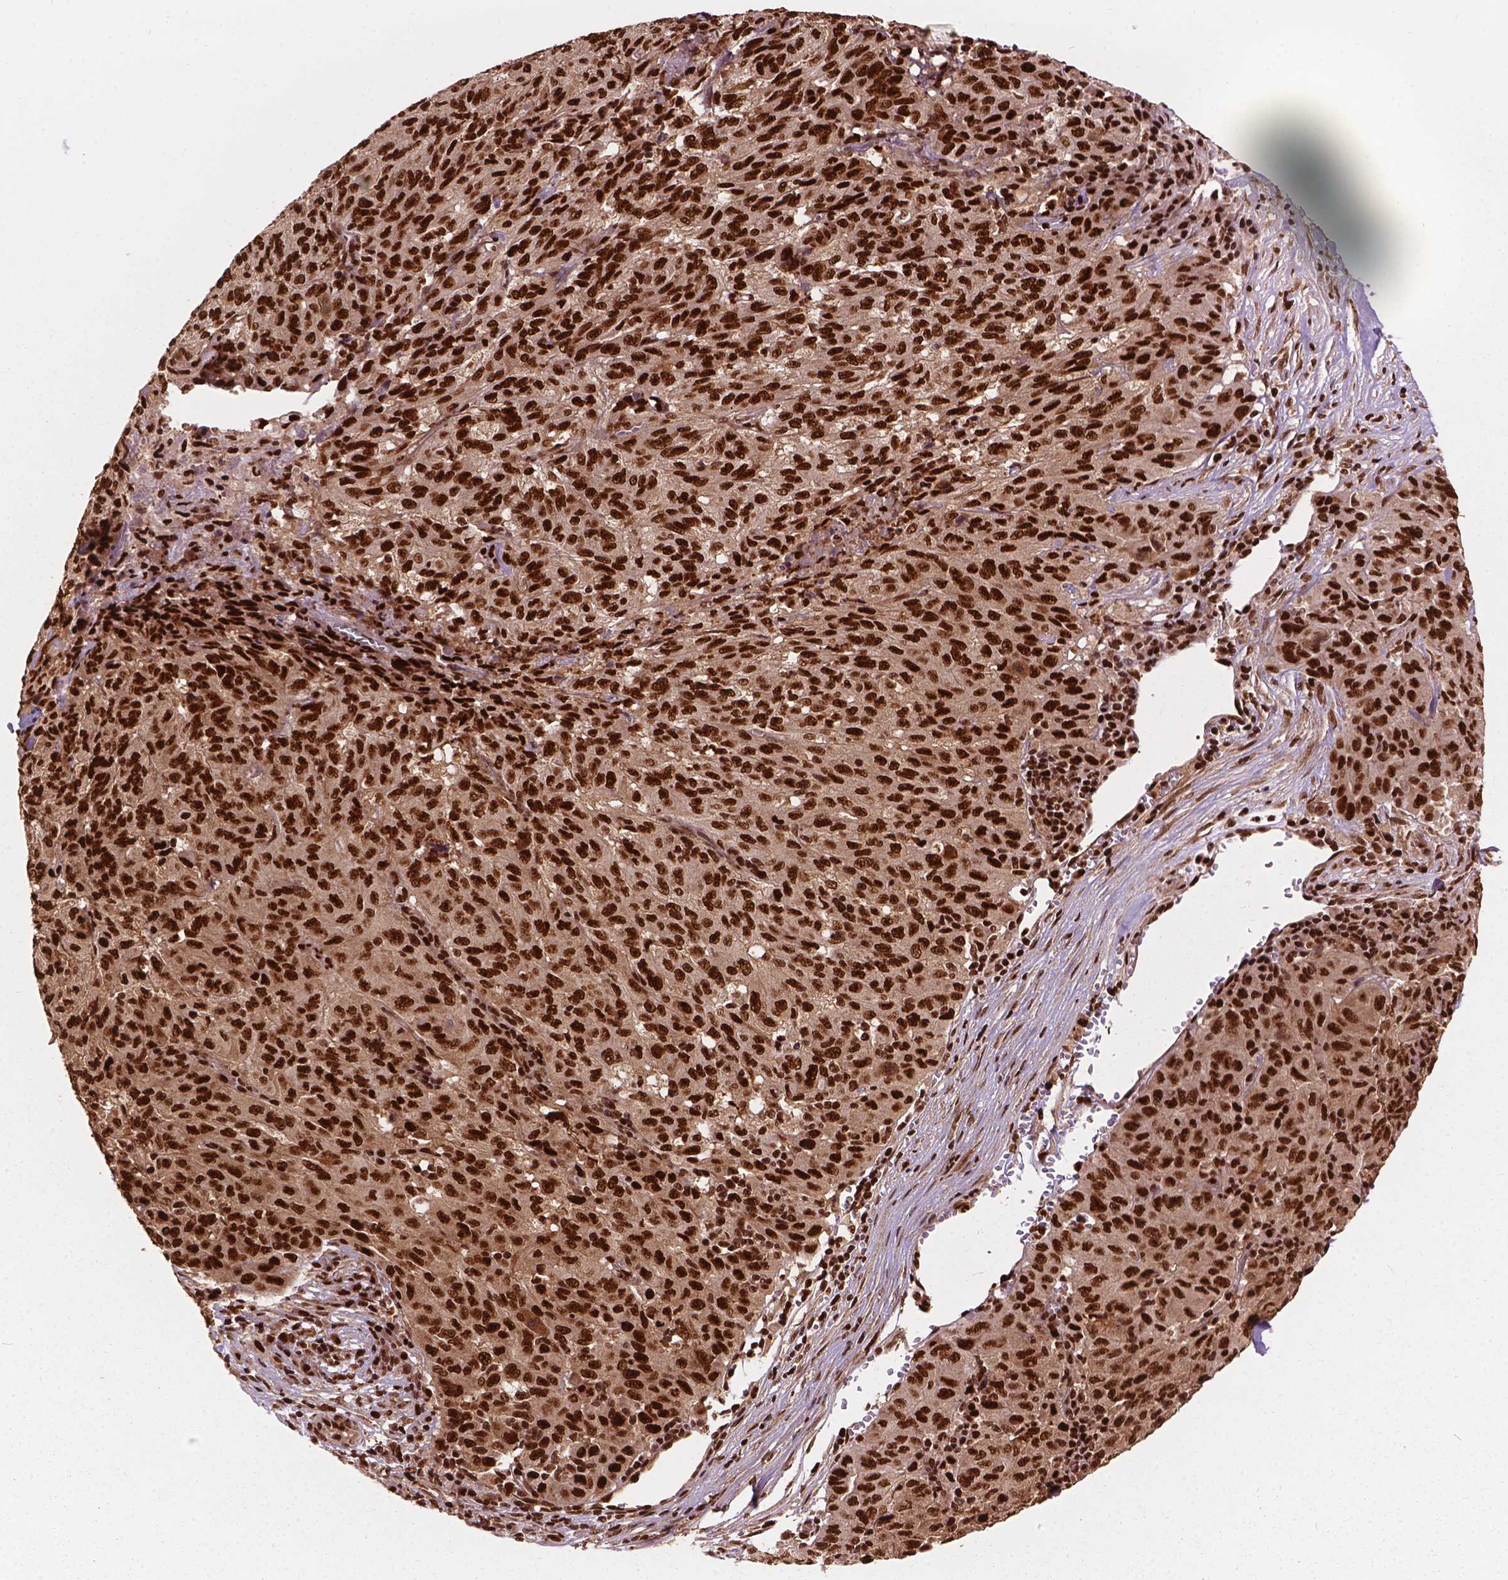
{"staining": {"intensity": "strong", "quantity": ">75%", "location": "nuclear"}, "tissue": "pancreatic cancer", "cell_type": "Tumor cells", "image_type": "cancer", "snomed": [{"axis": "morphology", "description": "Adenocarcinoma, NOS"}, {"axis": "topography", "description": "Pancreas"}], "caption": "Protein expression analysis of pancreatic adenocarcinoma displays strong nuclear expression in about >75% of tumor cells.", "gene": "ANP32B", "patient": {"sex": "male", "age": 63}}